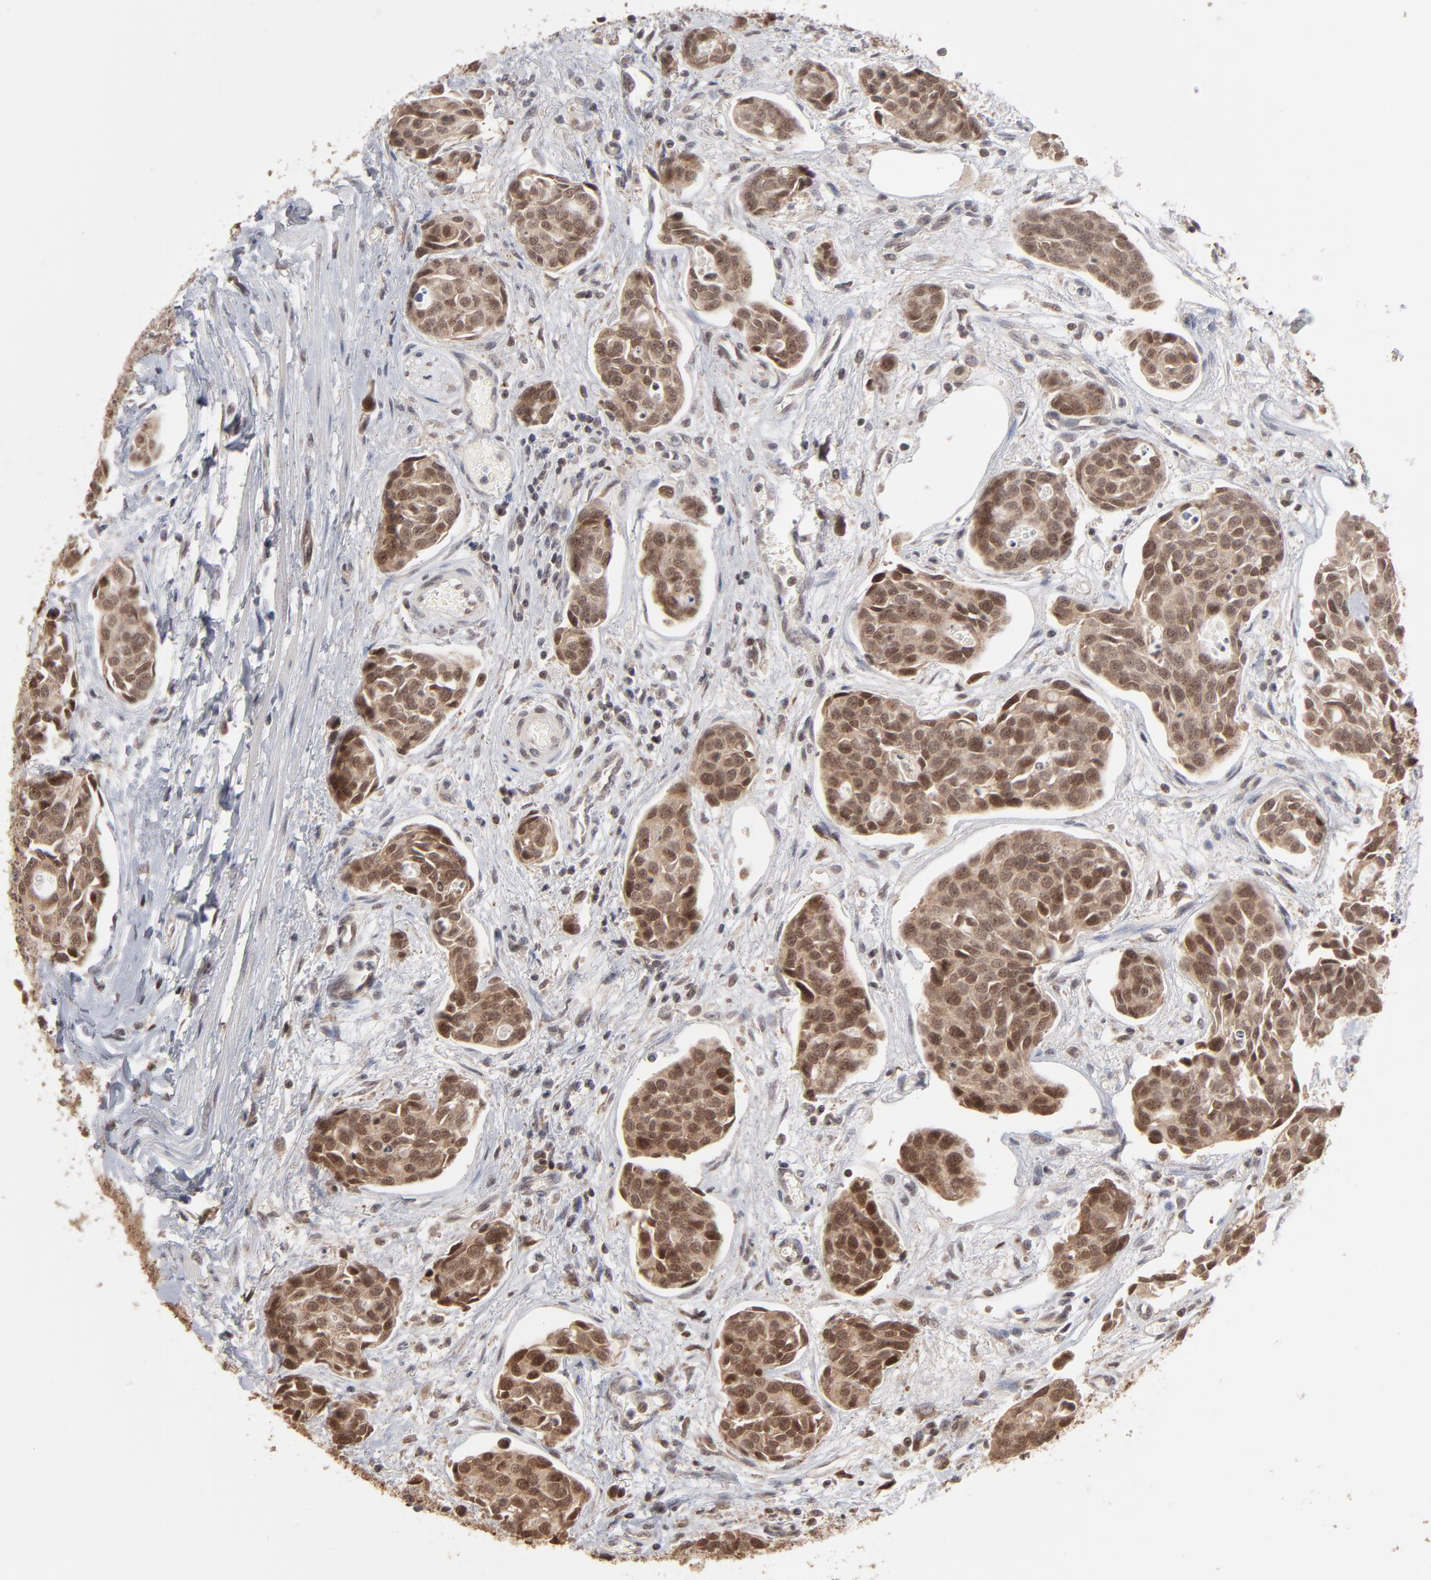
{"staining": {"intensity": "moderate", "quantity": ">75%", "location": "cytoplasmic/membranous,nuclear"}, "tissue": "urothelial cancer", "cell_type": "Tumor cells", "image_type": "cancer", "snomed": [{"axis": "morphology", "description": "Urothelial carcinoma, High grade"}, {"axis": "topography", "description": "Urinary bladder"}], "caption": "Immunohistochemistry (IHC) histopathology image of human urothelial cancer stained for a protein (brown), which shows medium levels of moderate cytoplasmic/membranous and nuclear expression in approximately >75% of tumor cells.", "gene": "ARIH1", "patient": {"sex": "male", "age": 78}}